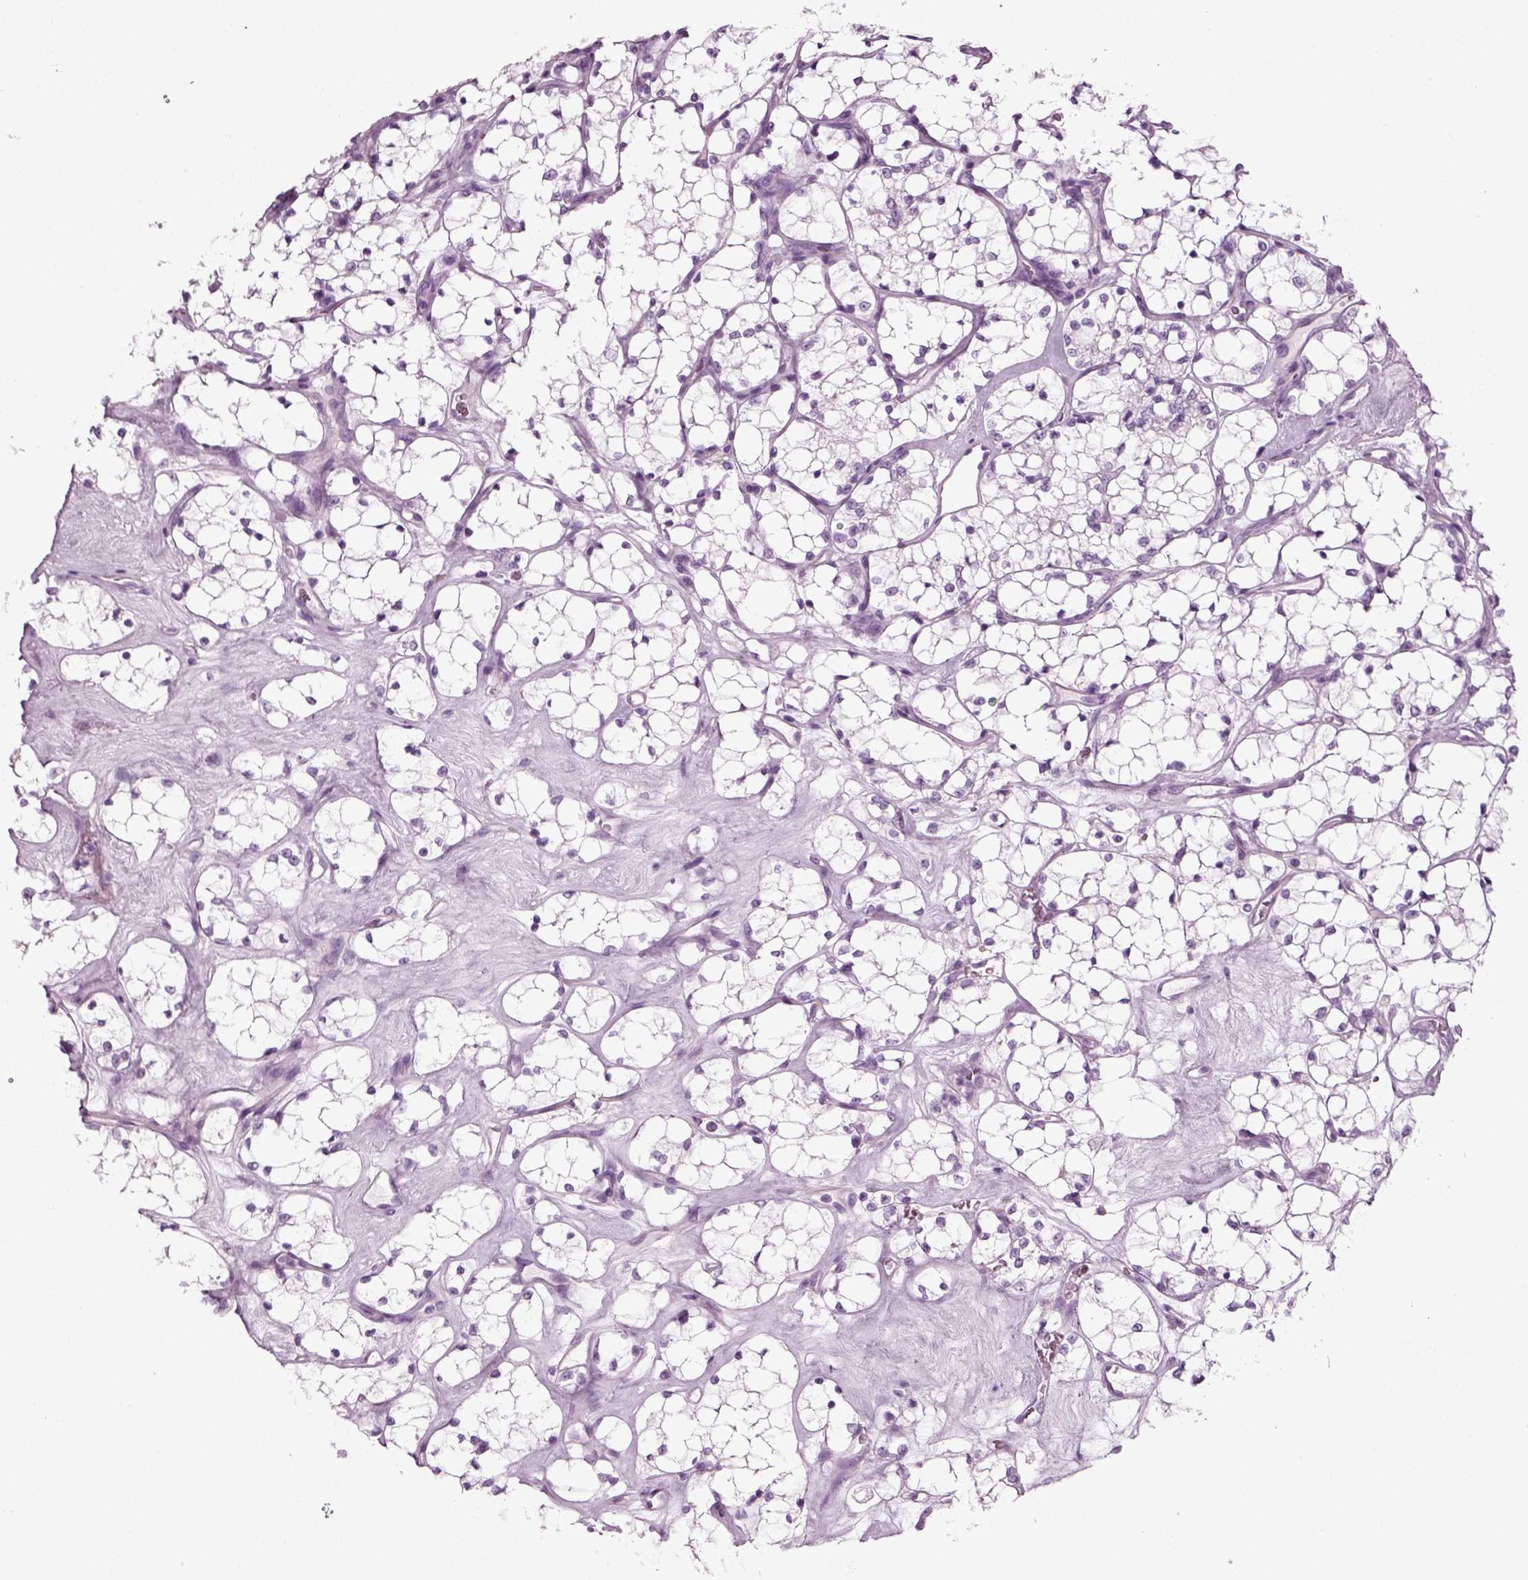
{"staining": {"intensity": "negative", "quantity": "none", "location": "none"}, "tissue": "renal cancer", "cell_type": "Tumor cells", "image_type": "cancer", "snomed": [{"axis": "morphology", "description": "Adenocarcinoma, NOS"}, {"axis": "topography", "description": "Kidney"}], "caption": "This histopathology image is of renal cancer stained with IHC to label a protein in brown with the nuclei are counter-stained blue. There is no expression in tumor cells.", "gene": "PRLH", "patient": {"sex": "female", "age": 69}}